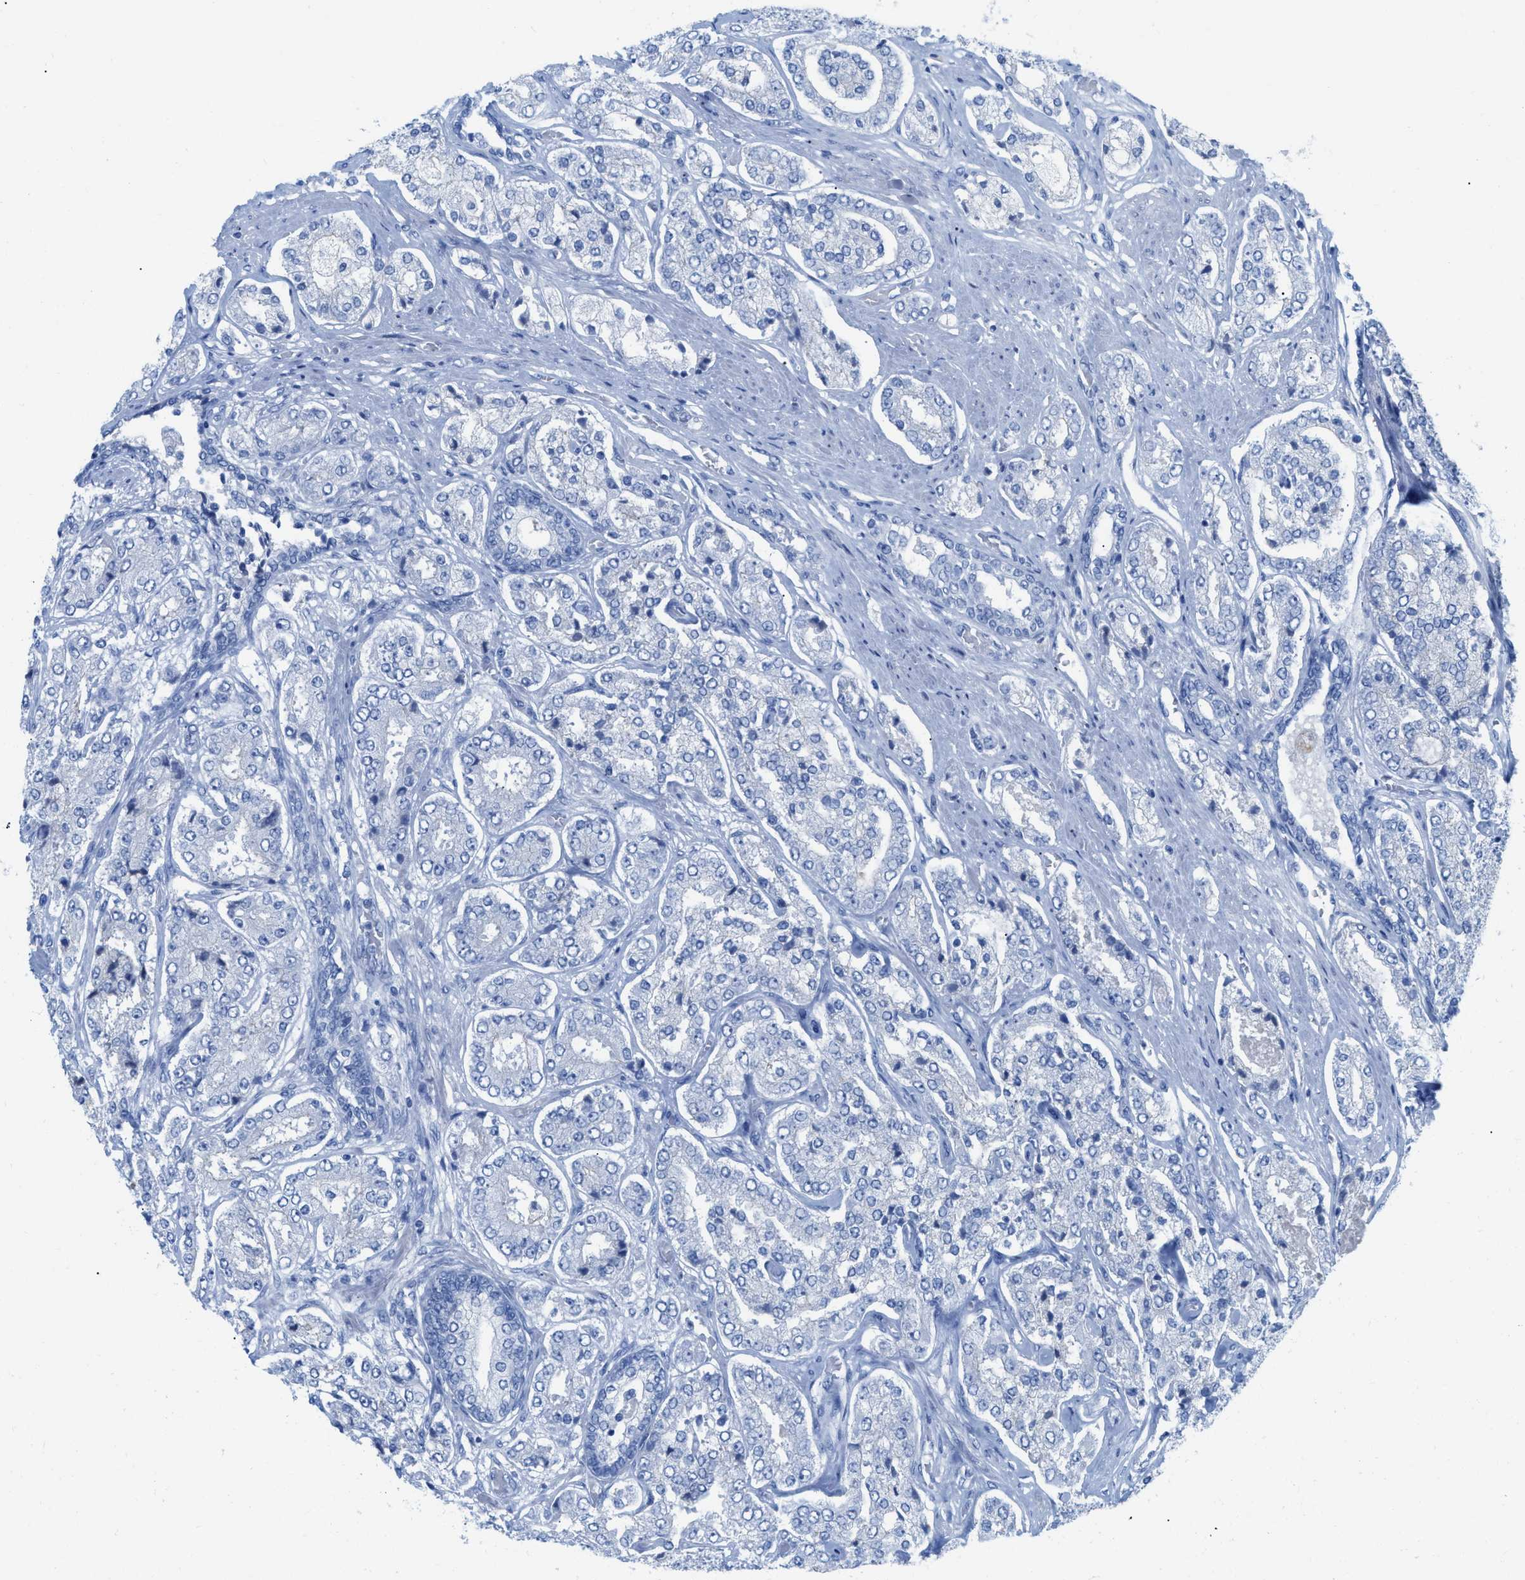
{"staining": {"intensity": "negative", "quantity": "none", "location": "none"}, "tissue": "prostate cancer", "cell_type": "Tumor cells", "image_type": "cancer", "snomed": [{"axis": "morphology", "description": "Adenocarcinoma, High grade"}, {"axis": "topography", "description": "Prostate"}], "caption": "Tumor cells are negative for brown protein staining in adenocarcinoma (high-grade) (prostate).", "gene": "TCL1A", "patient": {"sex": "male", "age": 65}}